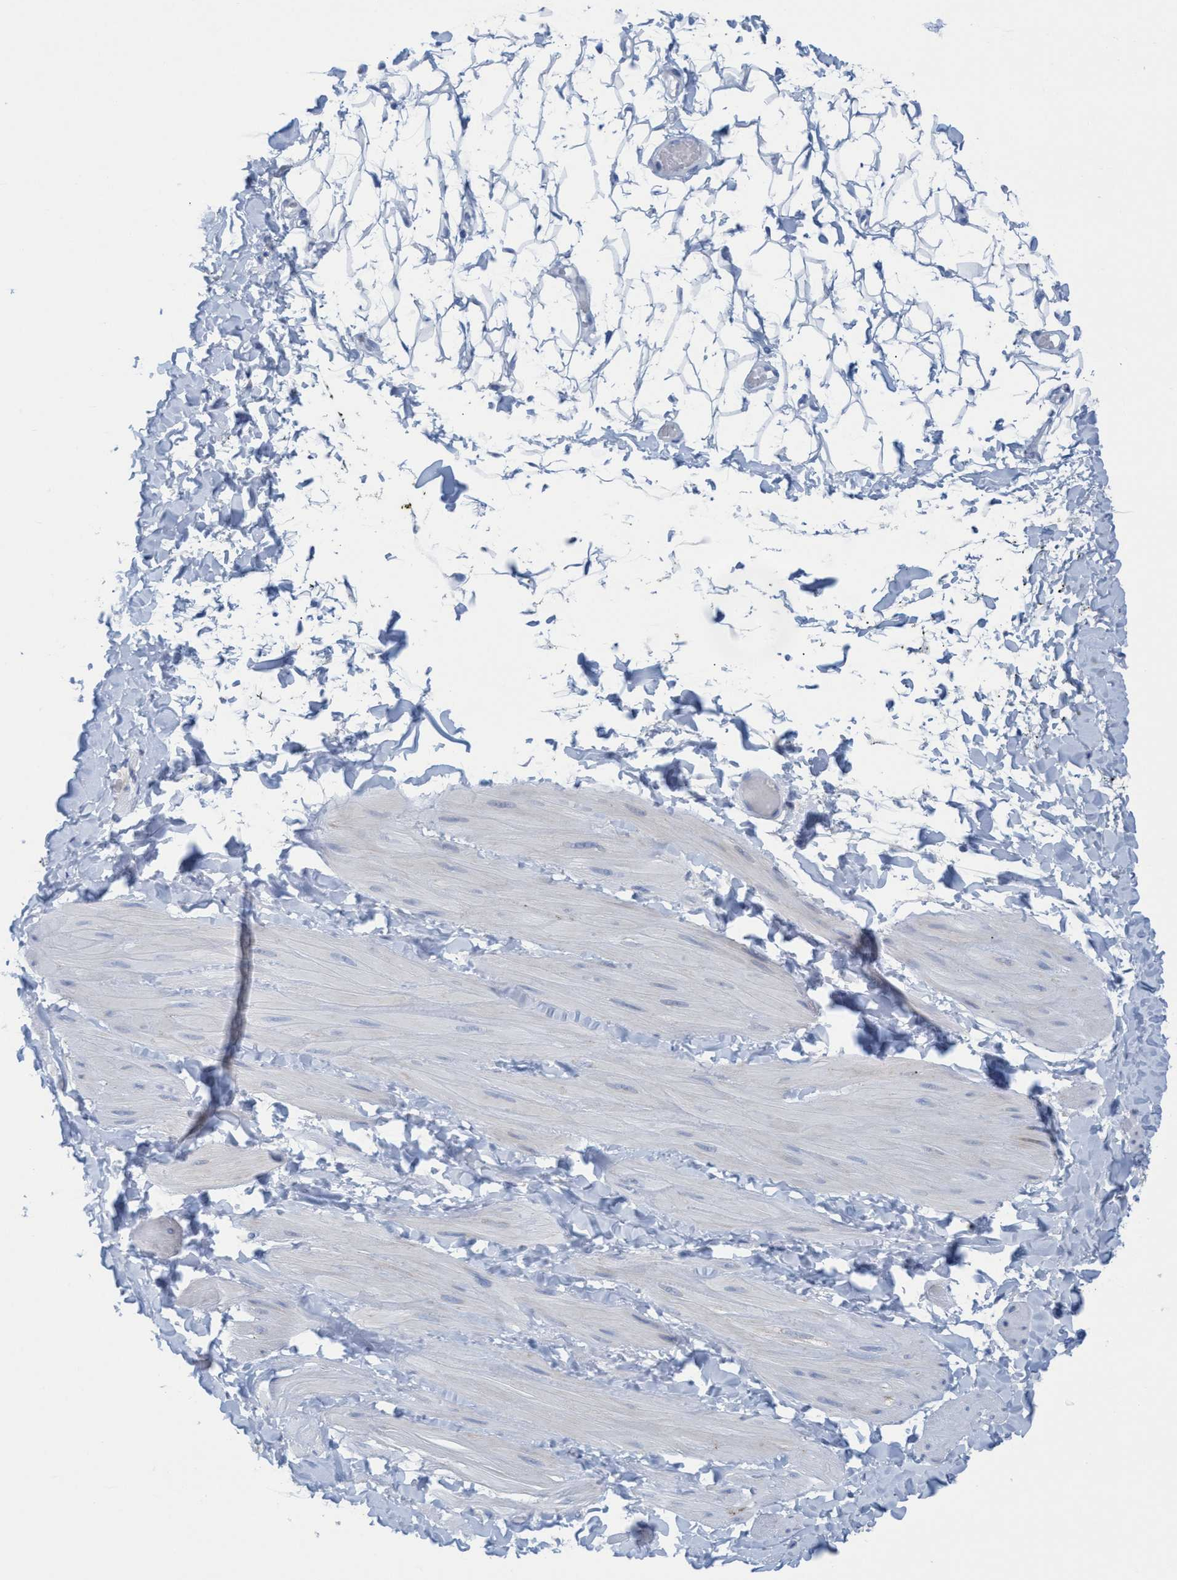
{"staining": {"intensity": "negative", "quantity": "none", "location": "none"}, "tissue": "adipose tissue", "cell_type": "Adipocytes", "image_type": "normal", "snomed": [{"axis": "morphology", "description": "Normal tissue, NOS"}, {"axis": "topography", "description": "Adipose tissue"}, {"axis": "topography", "description": "Vascular tissue"}, {"axis": "topography", "description": "Peripheral nerve tissue"}], "caption": "Immunohistochemical staining of normal adipose tissue demonstrates no significant expression in adipocytes. (Stains: DAB IHC with hematoxylin counter stain, Microscopy: brightfield microscopy at high magnification).", "gene": "GGA3", "patient": {"sex": "male", "age": 25}}